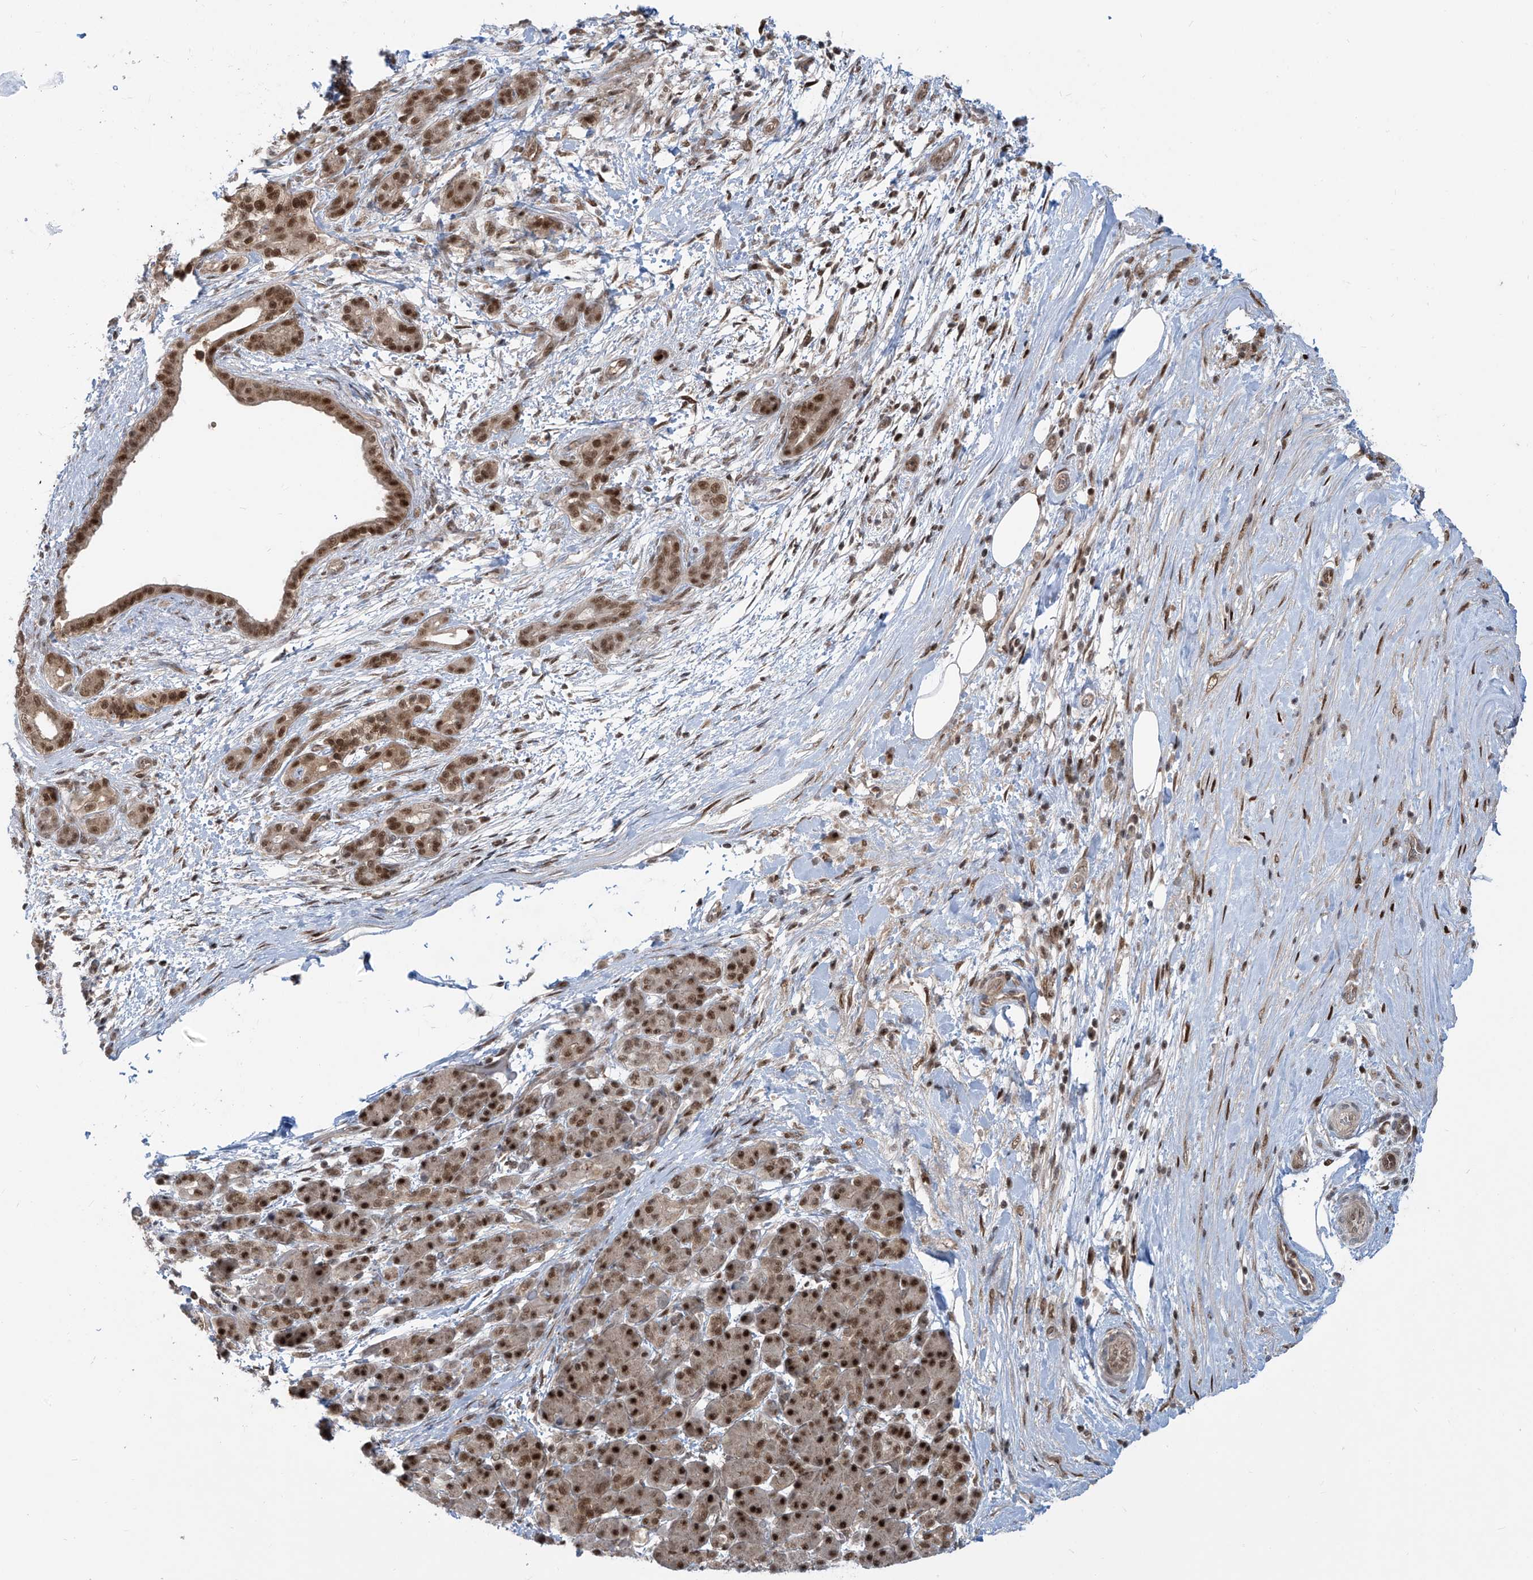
{"staining": {"intensity": "strong", "quantity": ">75%", "location": "cytoplasmic/membranous,nuclear"}, "tissue": "pancreatic cancer", "cell_type": "Tumor cells", "image_type": "cancer", "snomed": [{"axis": "morphology", "description": "Adenocarcinoma, NOS"}, {"axis": "topography", "description": "Pancreas"}], "caption": "Protein expression analysis of pancreatic adenocarcinoma exhibits strong cytoplasmic/membranous and nuclear expression in approximately >75% of tumor cells.", "gene": "LAGE3", "patient": {"sex": "female", "age": 55}}